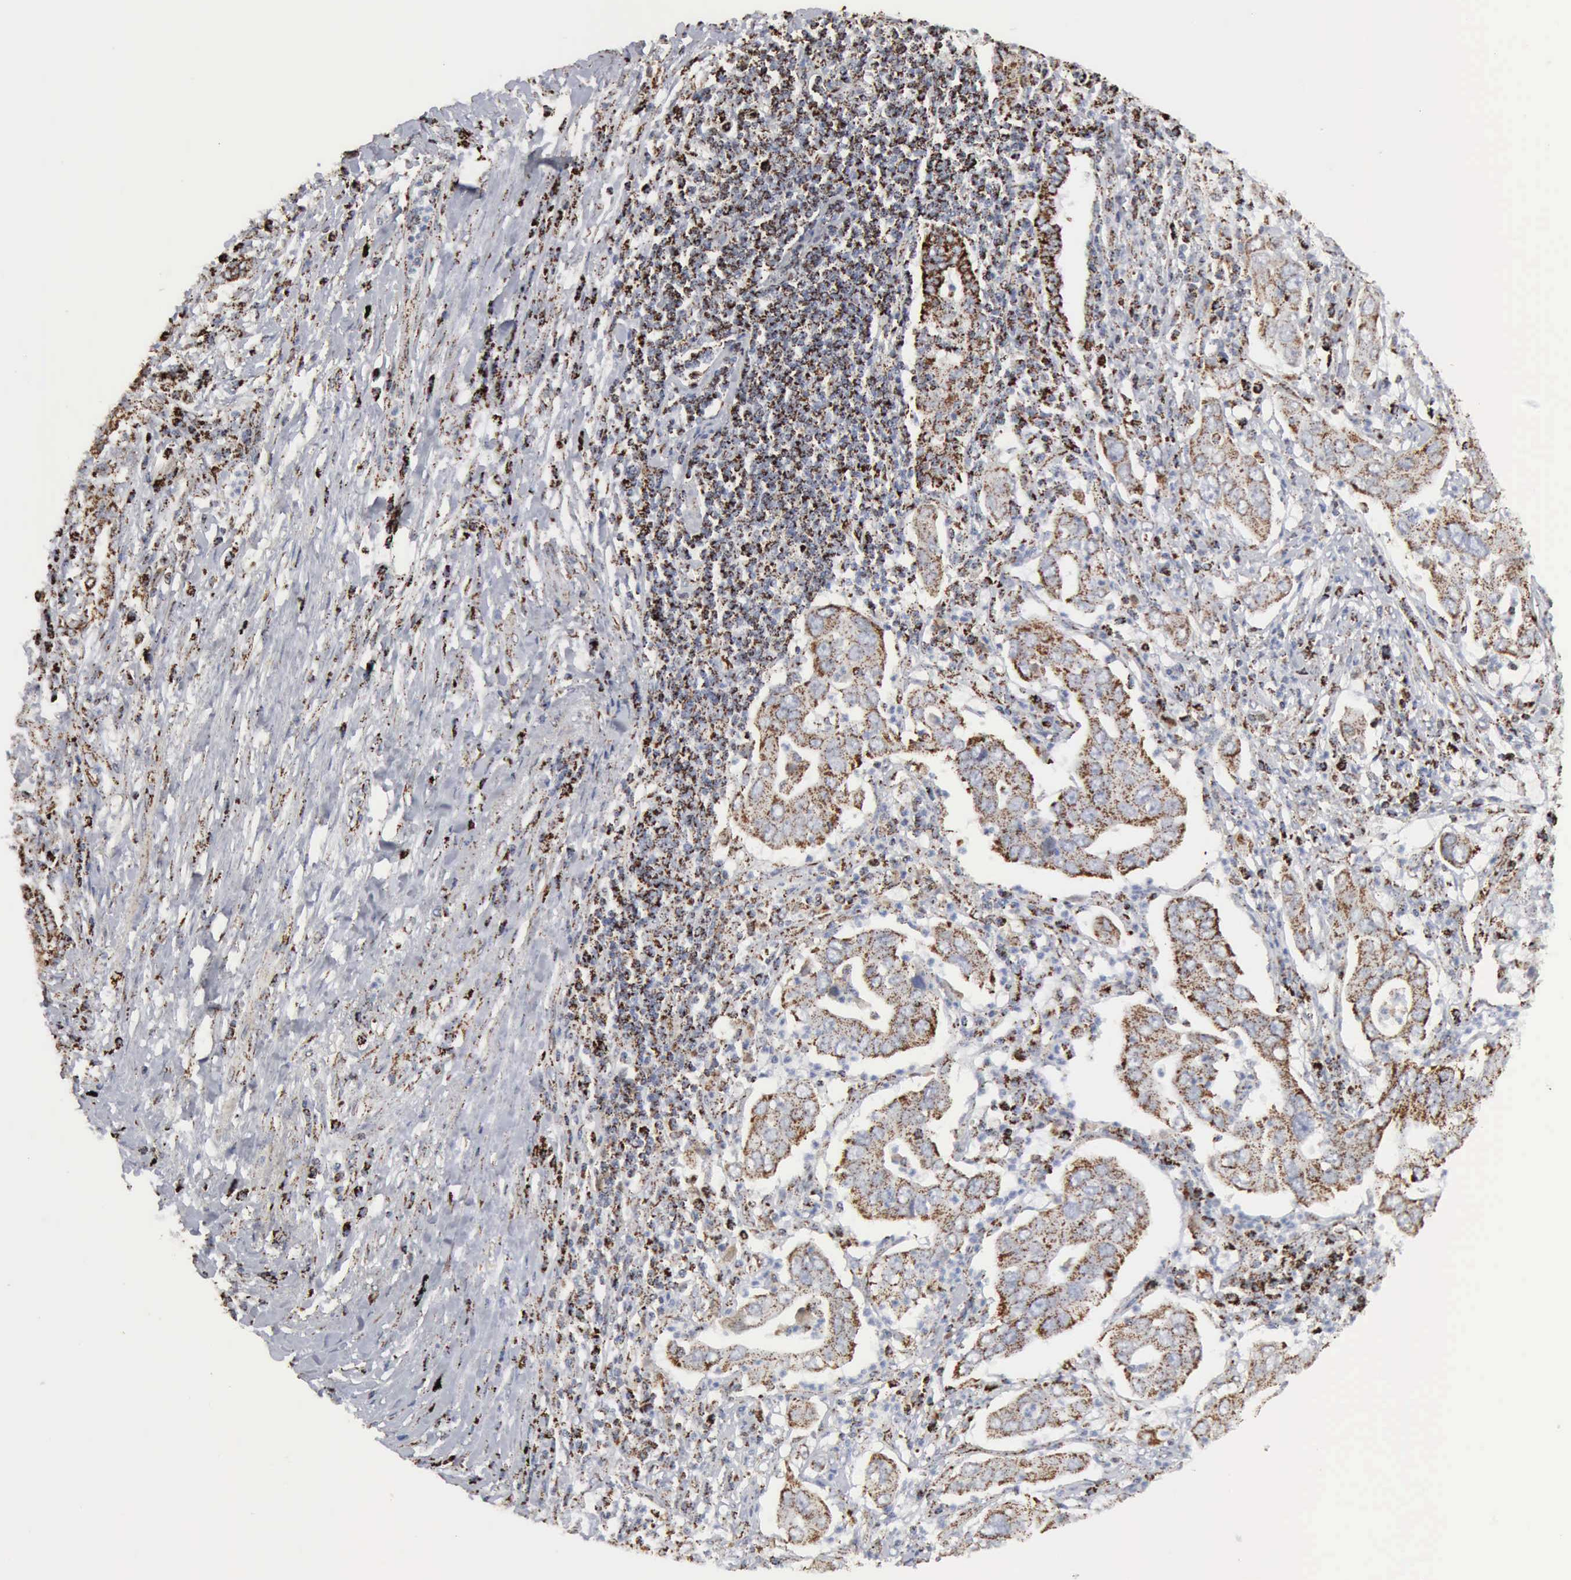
{"staining": {"intensity": "moderate", "quantity": ">75%", "location": "cytoplasmic/membranous"}, "tissue": "lung cancer", "cell_type": "Tumor cells", "image_type": "cancer", "snomed": [{"axis": "morphology", "description": "Adenocarcinoma, NOS"}, {"axis": "topography", "description": "Lung"}], "caption": "Lung cancer (adenocarcinoma) stained with a brown dye displays moderate cytoplasmic/membranous positive positivity in approximately >75% of tumor cells.", "gene": "ACO2", "patient": {"sex": "male", "age": 48}}